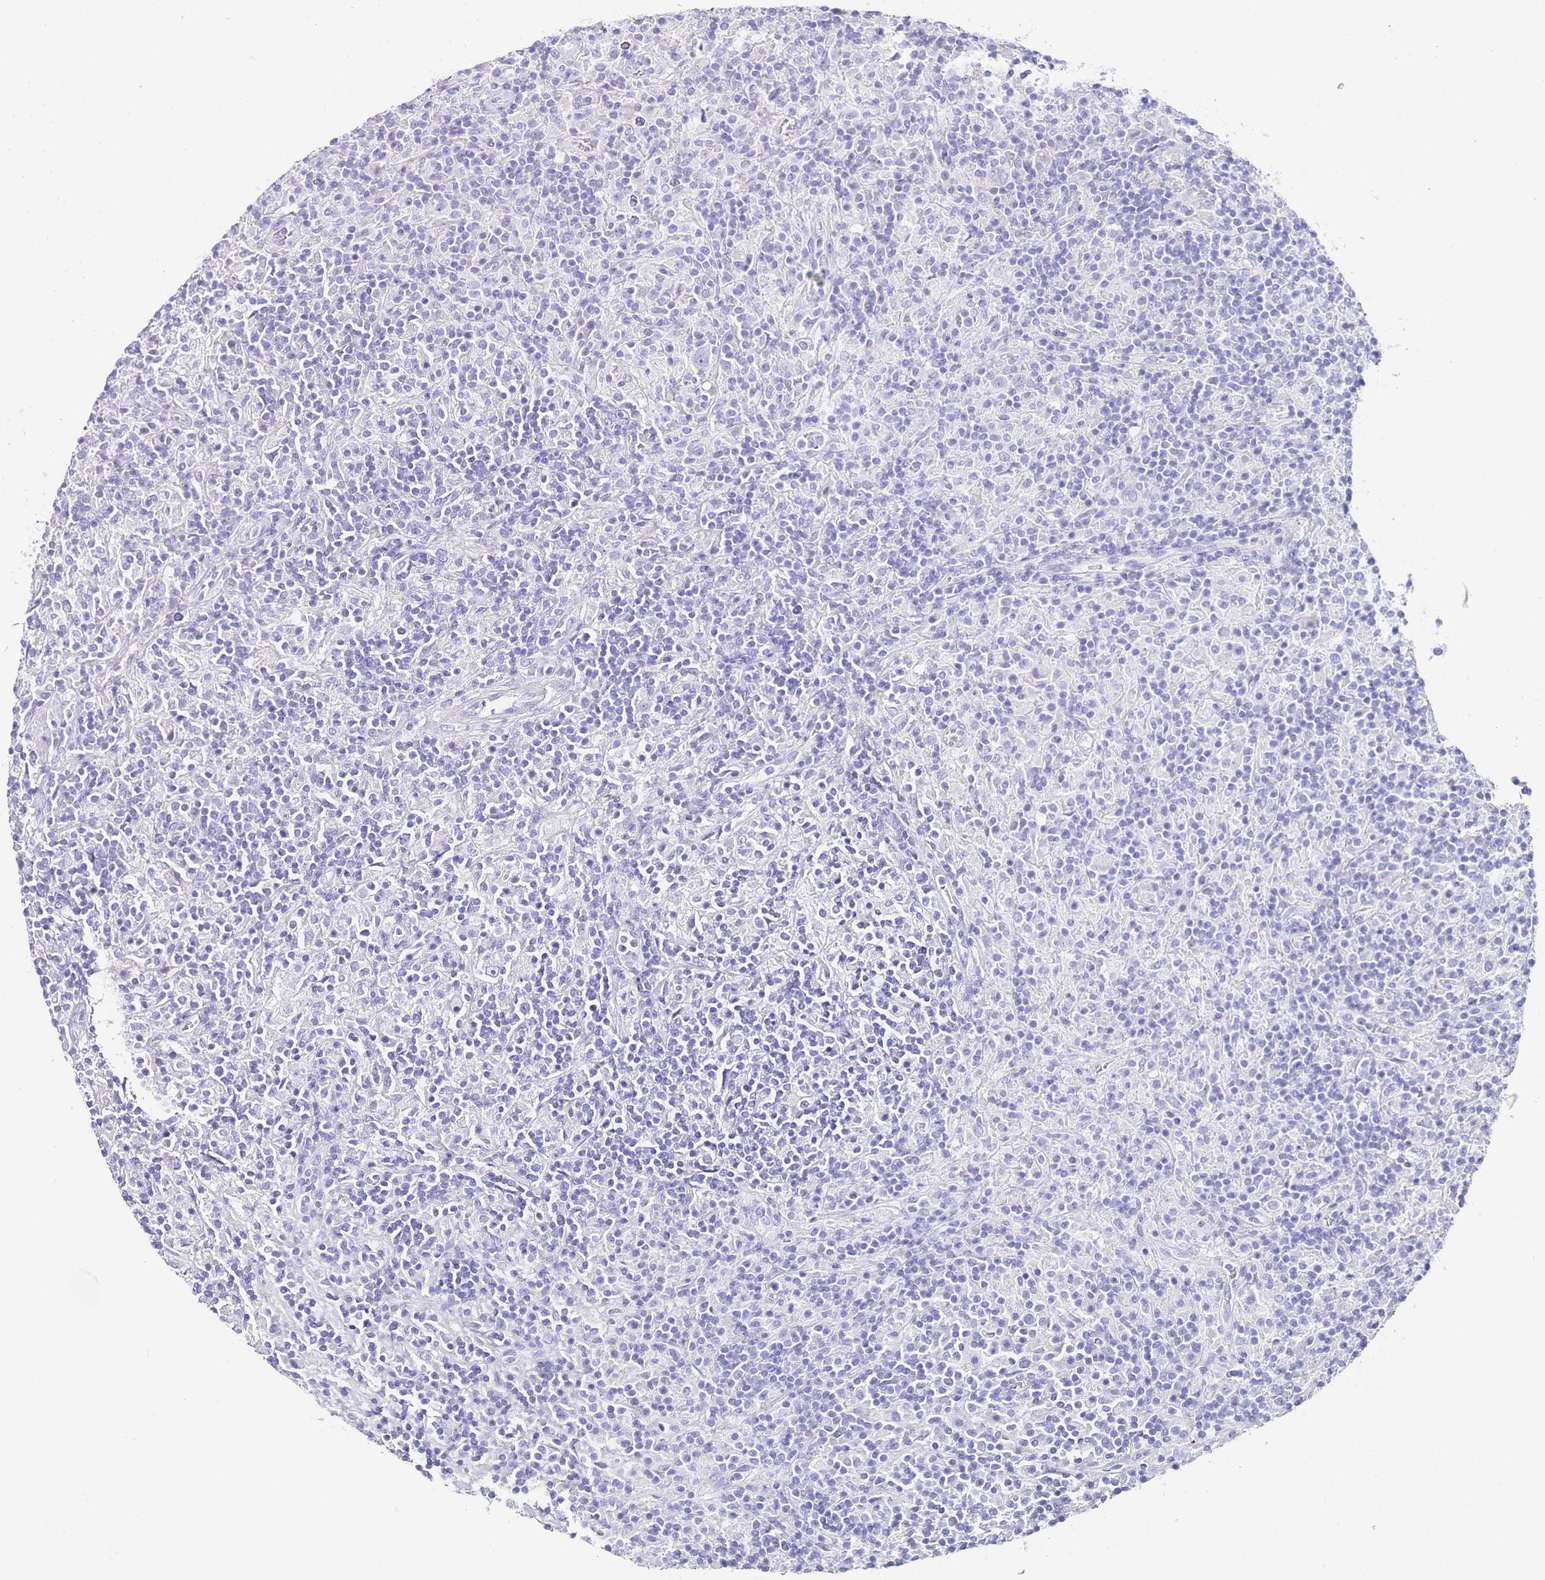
{"staining": {"intensity": "negative", "quantity": "none", "location": "none"}, "tissue": "lymphoma", "cell_type": "Tumor cells", "image_type": "cancer", "snomed": [{"axis": "morphology", "description": "Hodgkin's disease, NOS"}, {"axis": "topography", "description": "Lymph node"}], "caption": "This is a photomicrograph of immunohistochemistry (IHC) staining of lymphoma, which shows no staining in tumor cells. The staining is performed using DAB (3,3'-diaminobenzidine) brown chromogen with nuclei counter-stained in using hematoxylin.", "gene": "DPP4", "patient": {"sex": "male", "age": 70}}